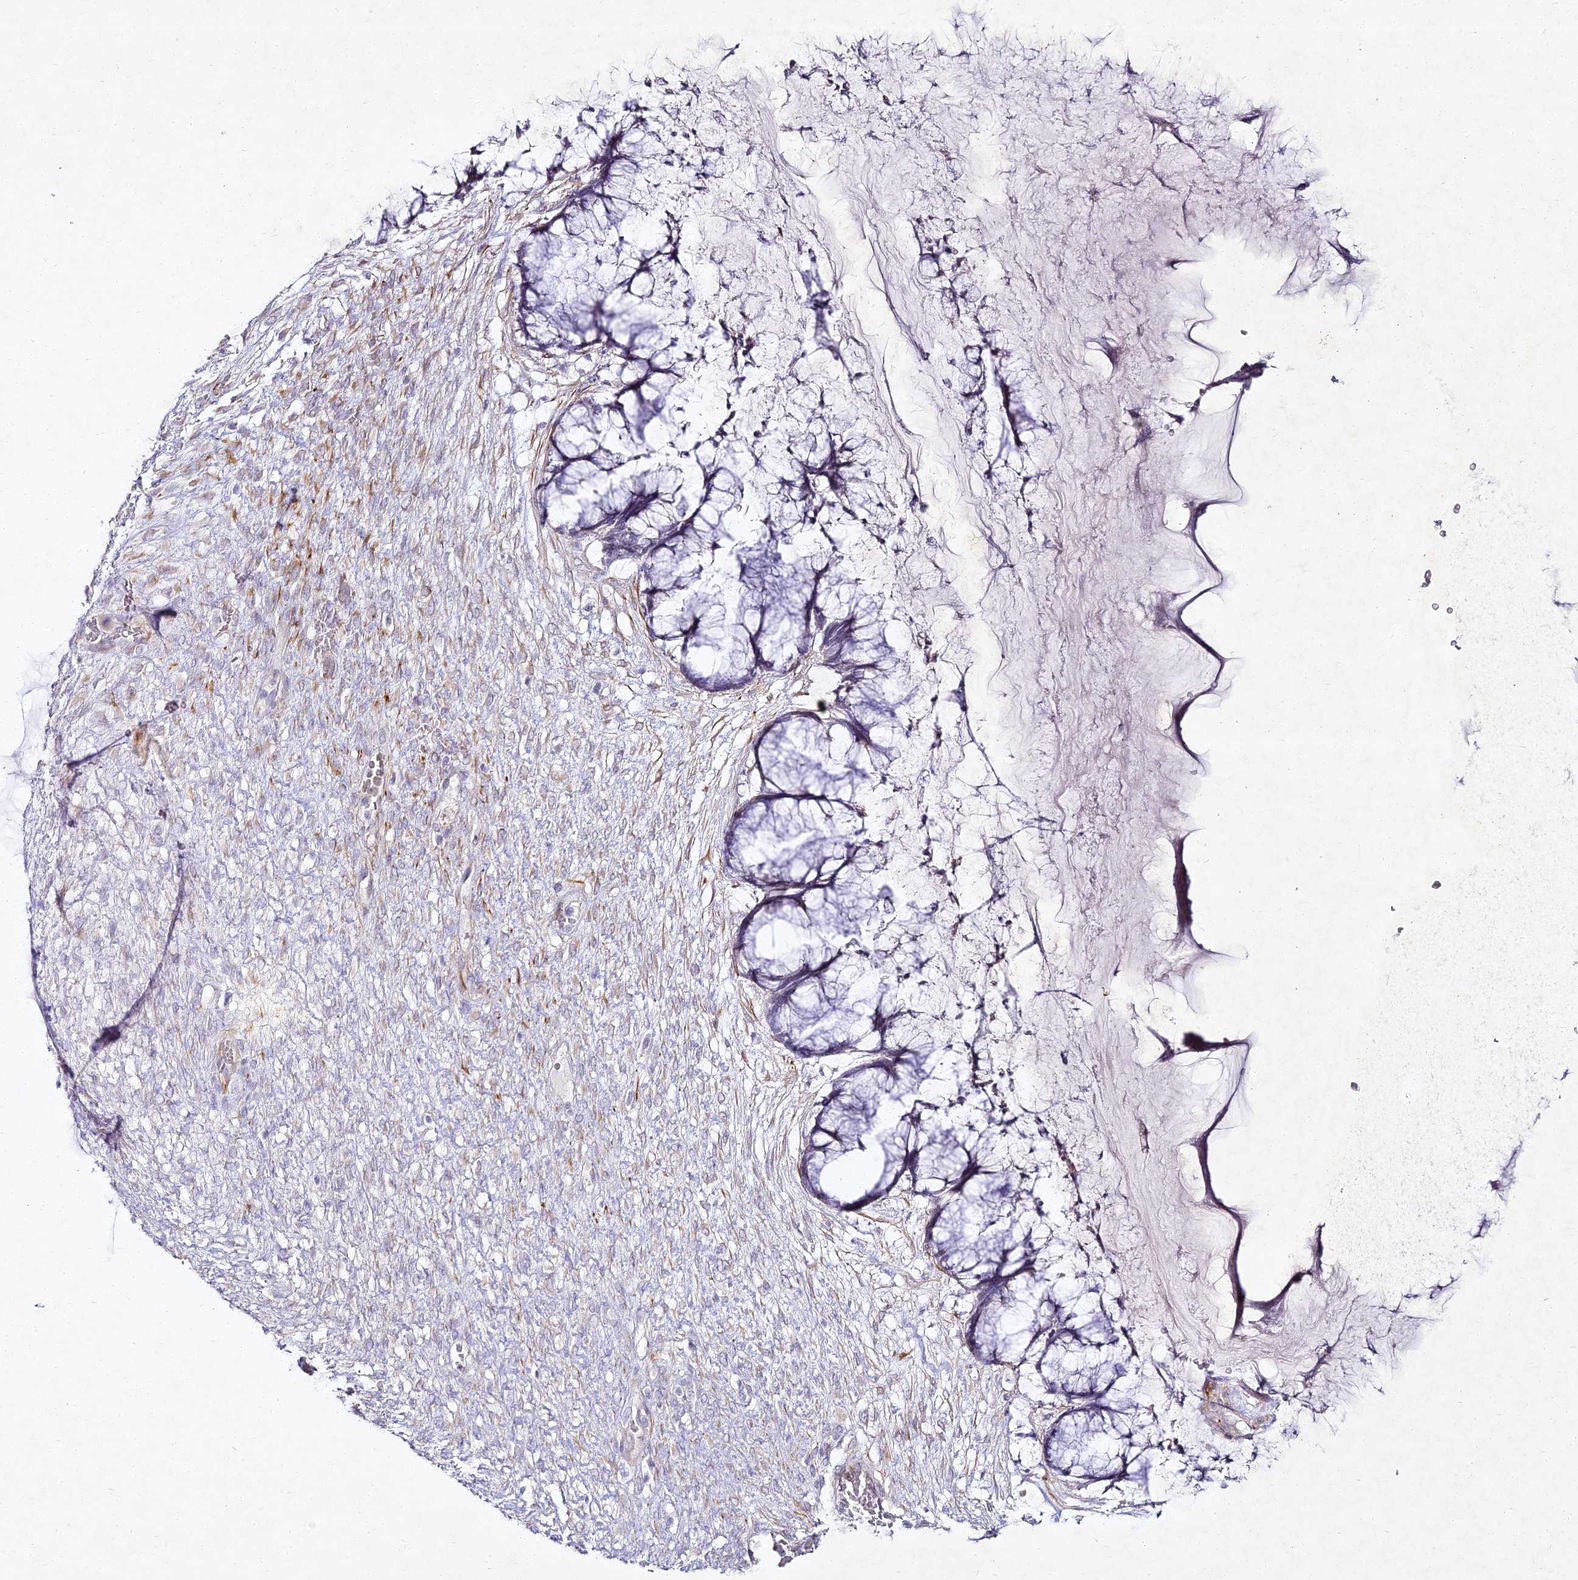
{"staining": {"intensity": "negative", "quantity": "none", "location": "none"}, "tissue": "ovarian cancer", "cell_type": "Tumor cells", "image_type": "cancer", "snomed": [{"axis": "morphology", "description": "Cystadenocarcinoma, mucinous, NOS"}, {"axis": "topography", "description": "Ovary"}], "caption": "This is an IHC histopathology image of human mucinous cystadenocarcinoma (ovarian). There is no staining in tumor cells.", "gene": "ALPG", "patient": {"sex": "female", "age": 42}}